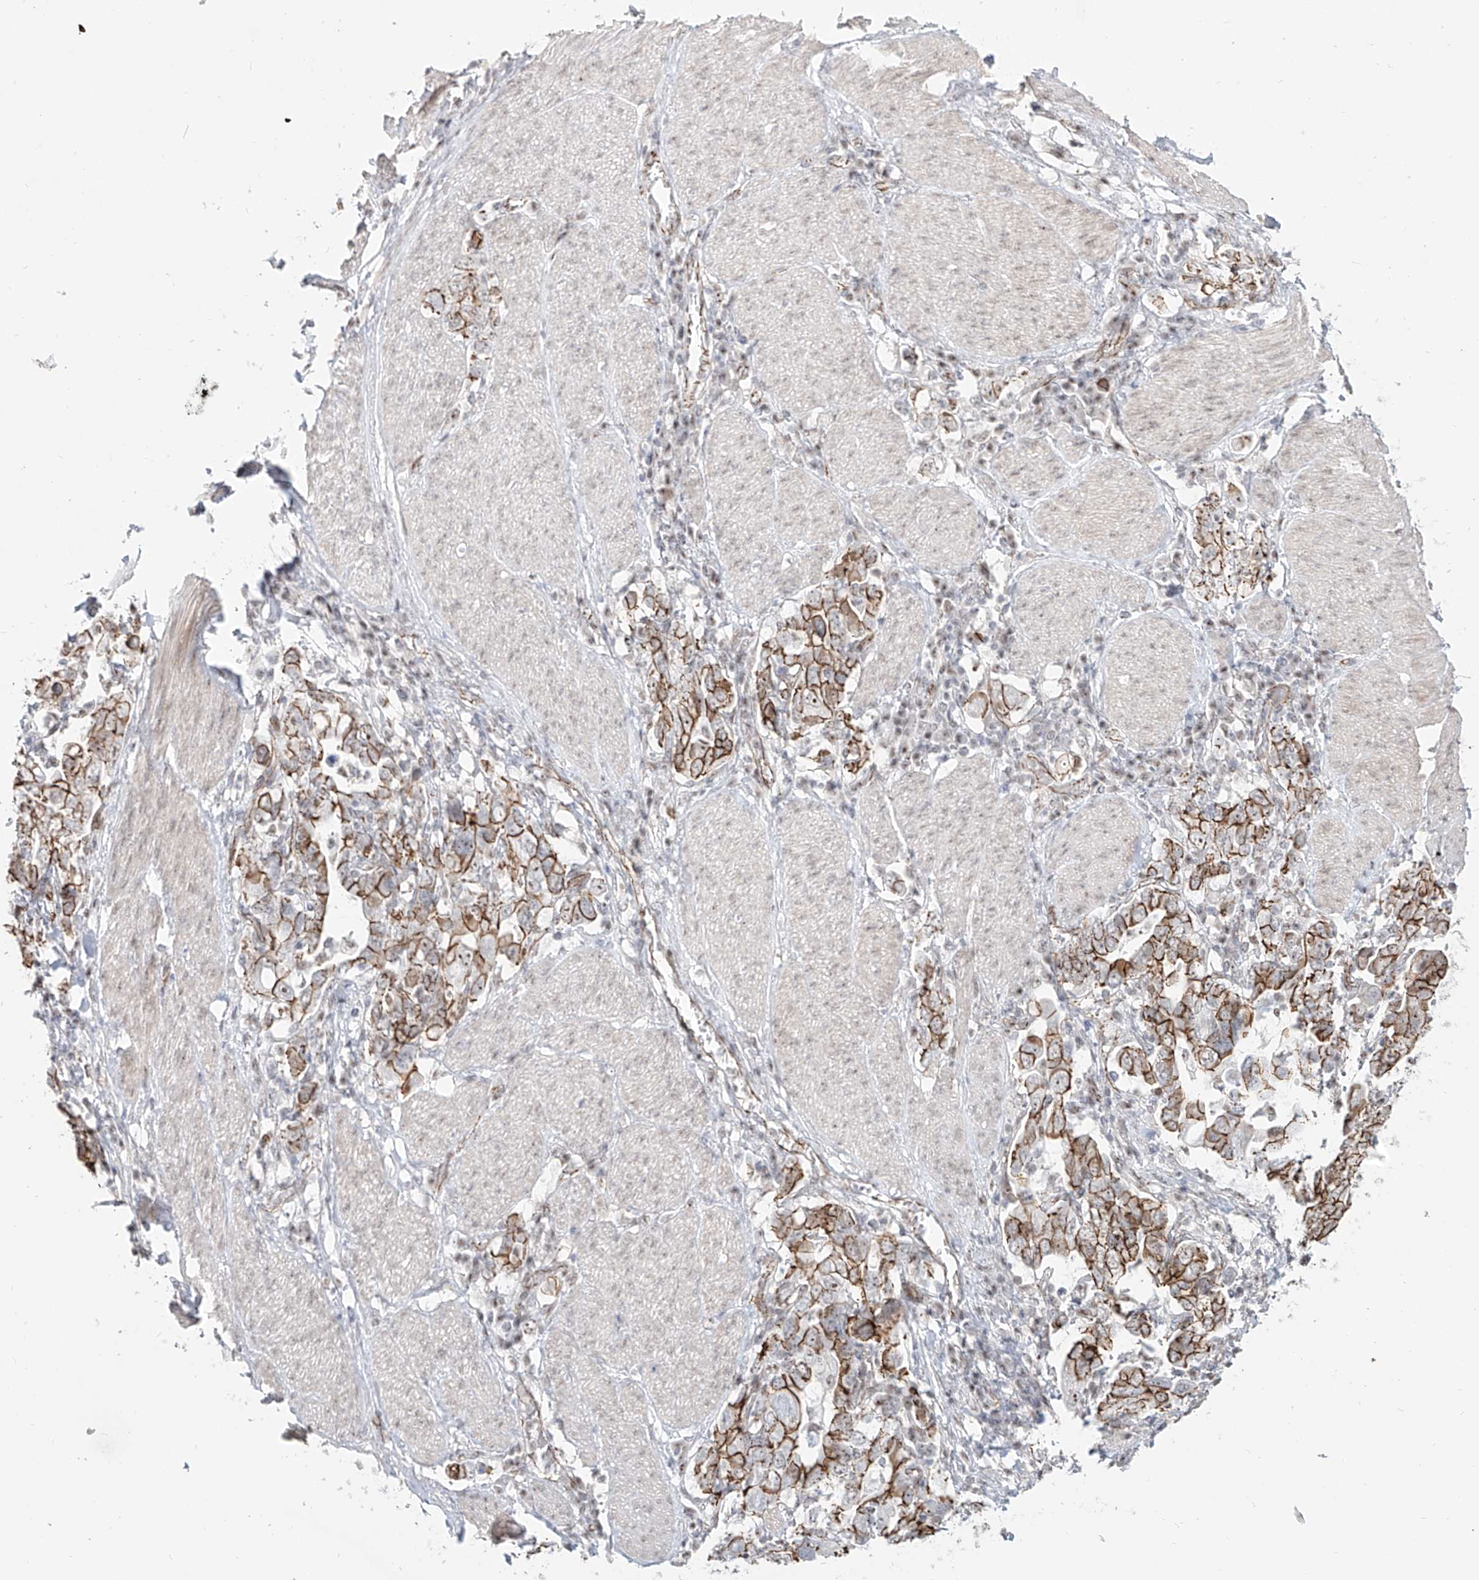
{"staining": {"intensity": "moderate", "quantity": ">75%", "location": "cytoplasmic/membranous,nuclear"}, "tissue": "stomach cancer", "cell_type": "Tumor cells", "image_type": "cancer", "snomed": [{"axis": "morphology", "description": "Adenocarcinoma, NOS"}, {"axis": "topography", "description": "Stomach, upper"}], "caption": "Immunohistochemistry image of adenocarcinoma (stomach) stained for a protein (brown), which reveals medium levels of moderate cytoplasmic/membranous and nuclear positivity in approximately >75% of tumor cells.", "gene": "ZNF710", "patient": {"sex": "male", "age": 62}}